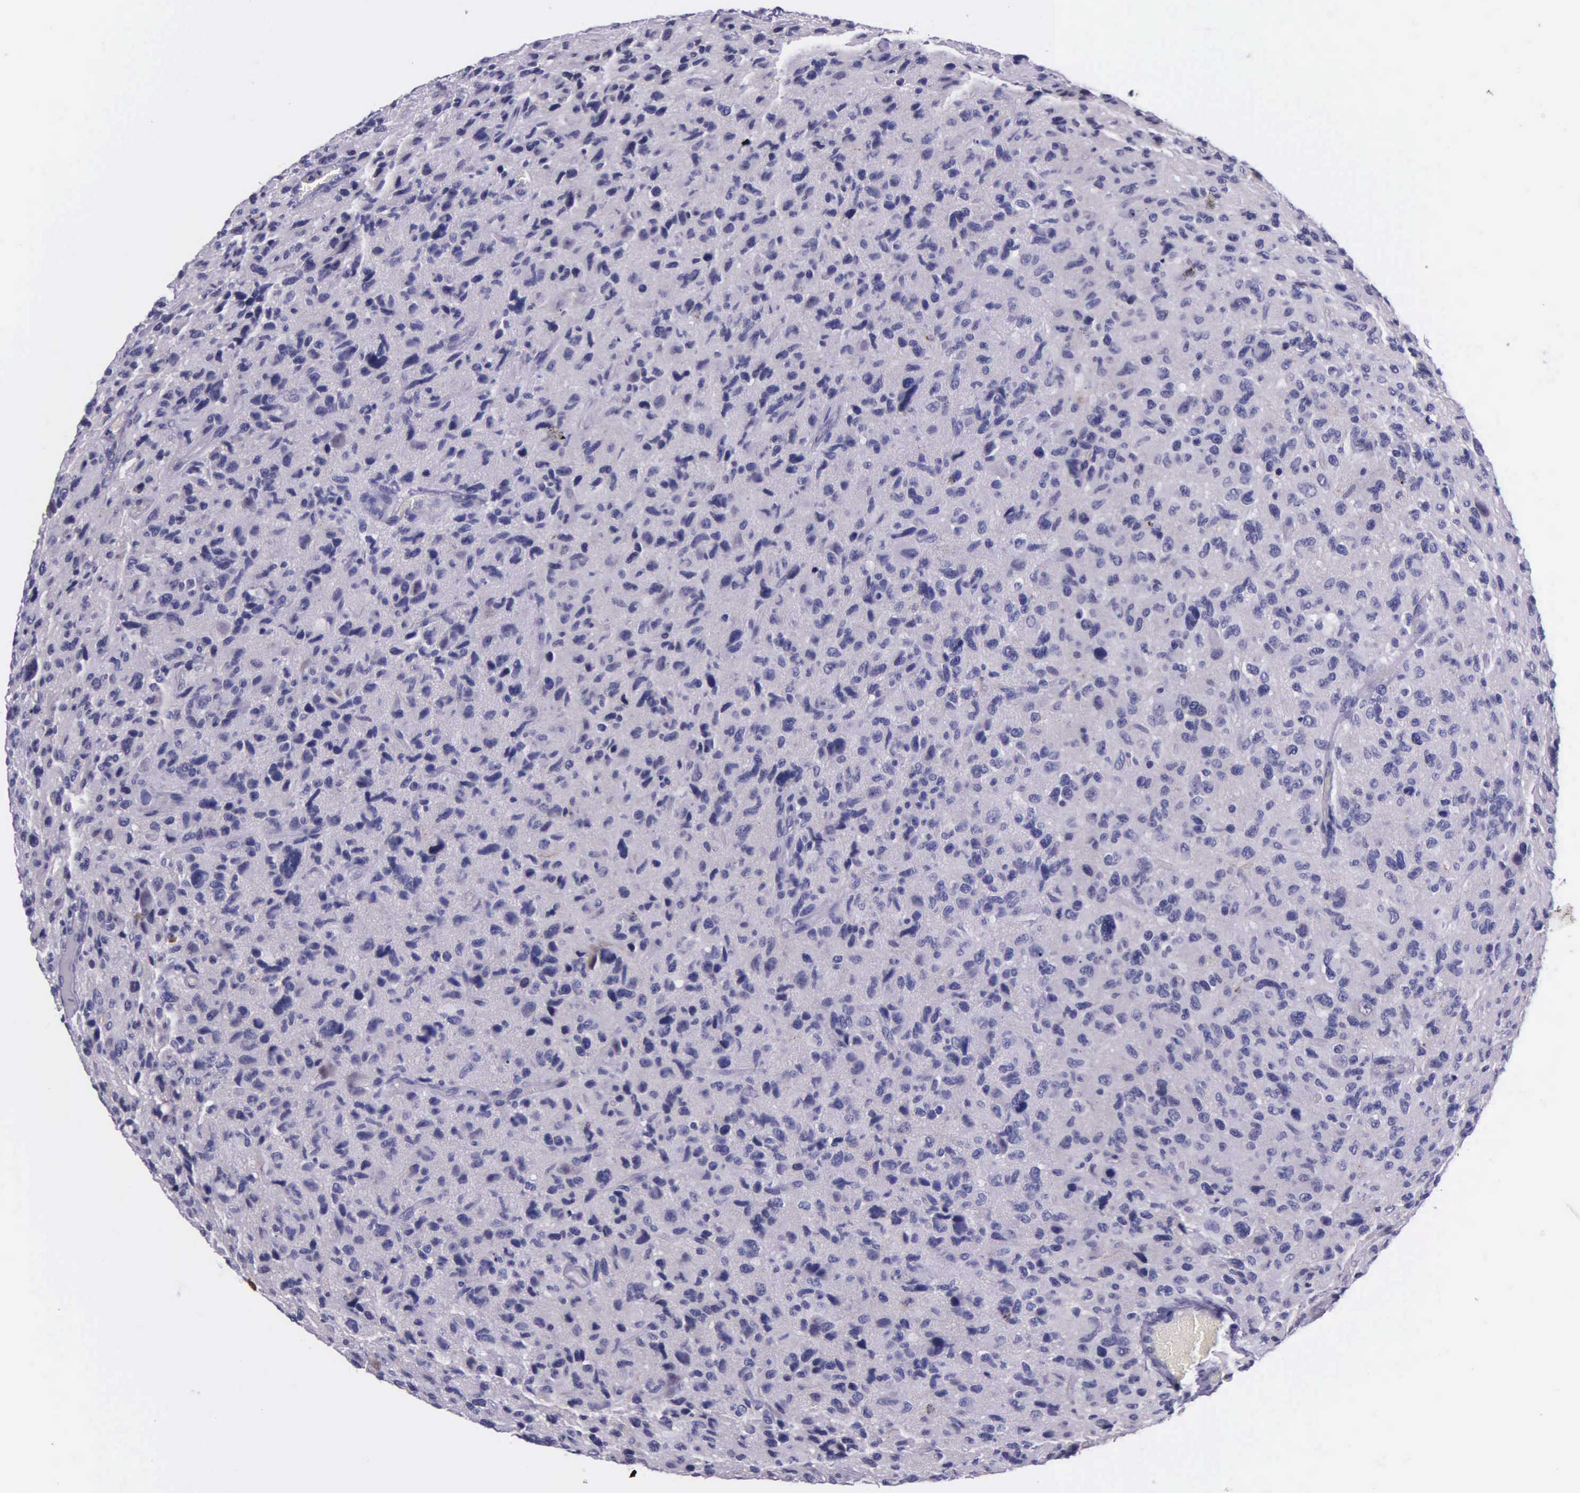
{"staining": {"intensity": "negative", "quantity": "none", "location": "none"}, "tissue": "glioma", "cell_type": "Tumor cells", "image_type": "cancer", "snomed": [{"axis": "morphology", "description": "Glioma, malignant, High grade"}, {"axis": "topography", "description": "Brain"}], "caption": "IHC histopathology image of neoplastic tissue: human glioma stained with DAB reveals no significant protein staining in tumor cells.", "gene": "AHNAK2", "patient": {"sex": "female", "age": 60}}